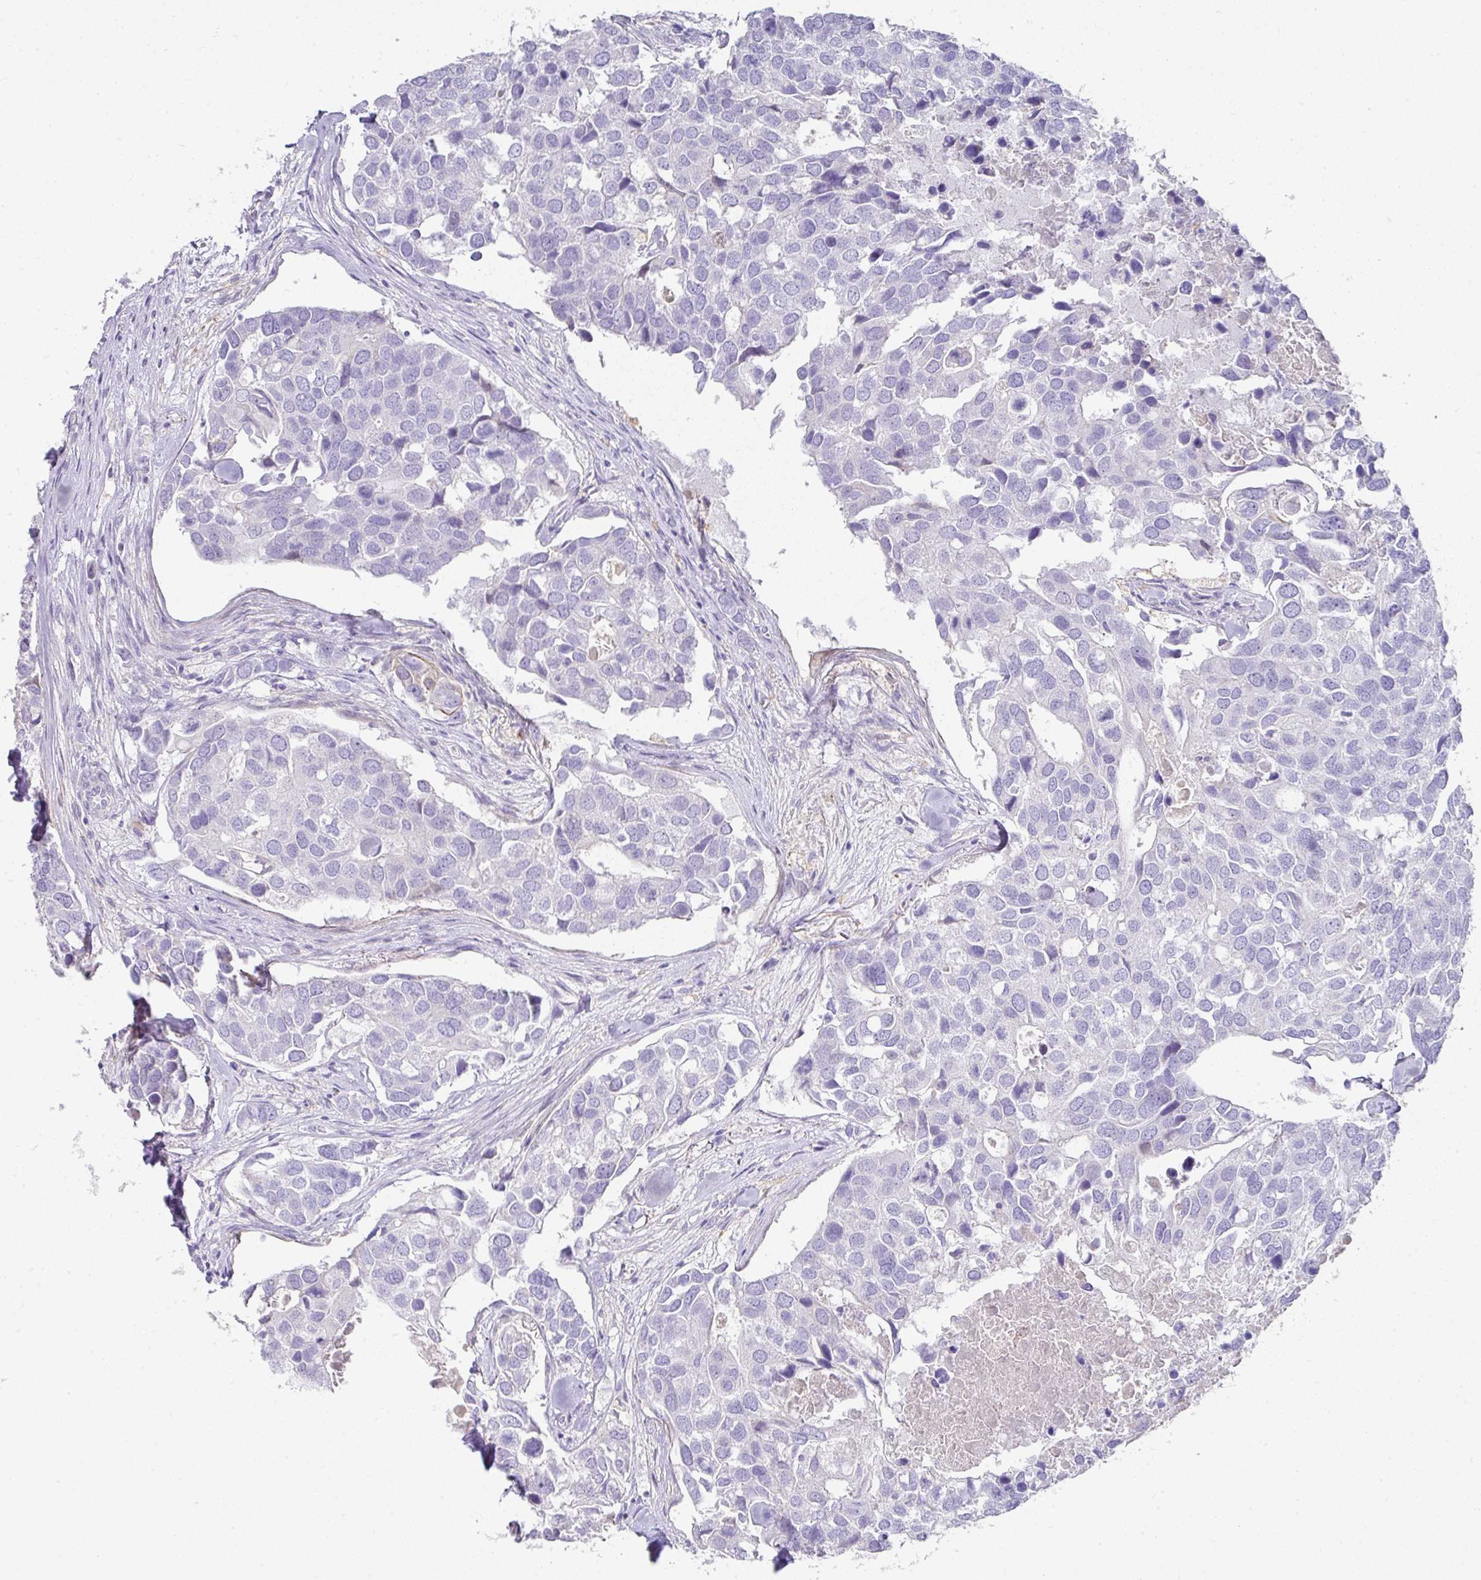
{"staining": {"intensity": "negative", "quantity": "none", "location": "none"}, "tissue": "breast cancer", "cell_type": "Tumor cells", "image_type": "cancer", "snomed": [{"axis": "morphology", "description": "Duct carcinoma"}, {"axis": "topography", "description": "Breast"}], "caption": "Histopathology image shows no significant protein positivity in tumor cells of breast cancer. The staining is performed using DAB brown chromogen with nuclei counter-stained in using hematoxylin.", "gene": "TARM1", "patient": {"sex": "female", "age": 83}}